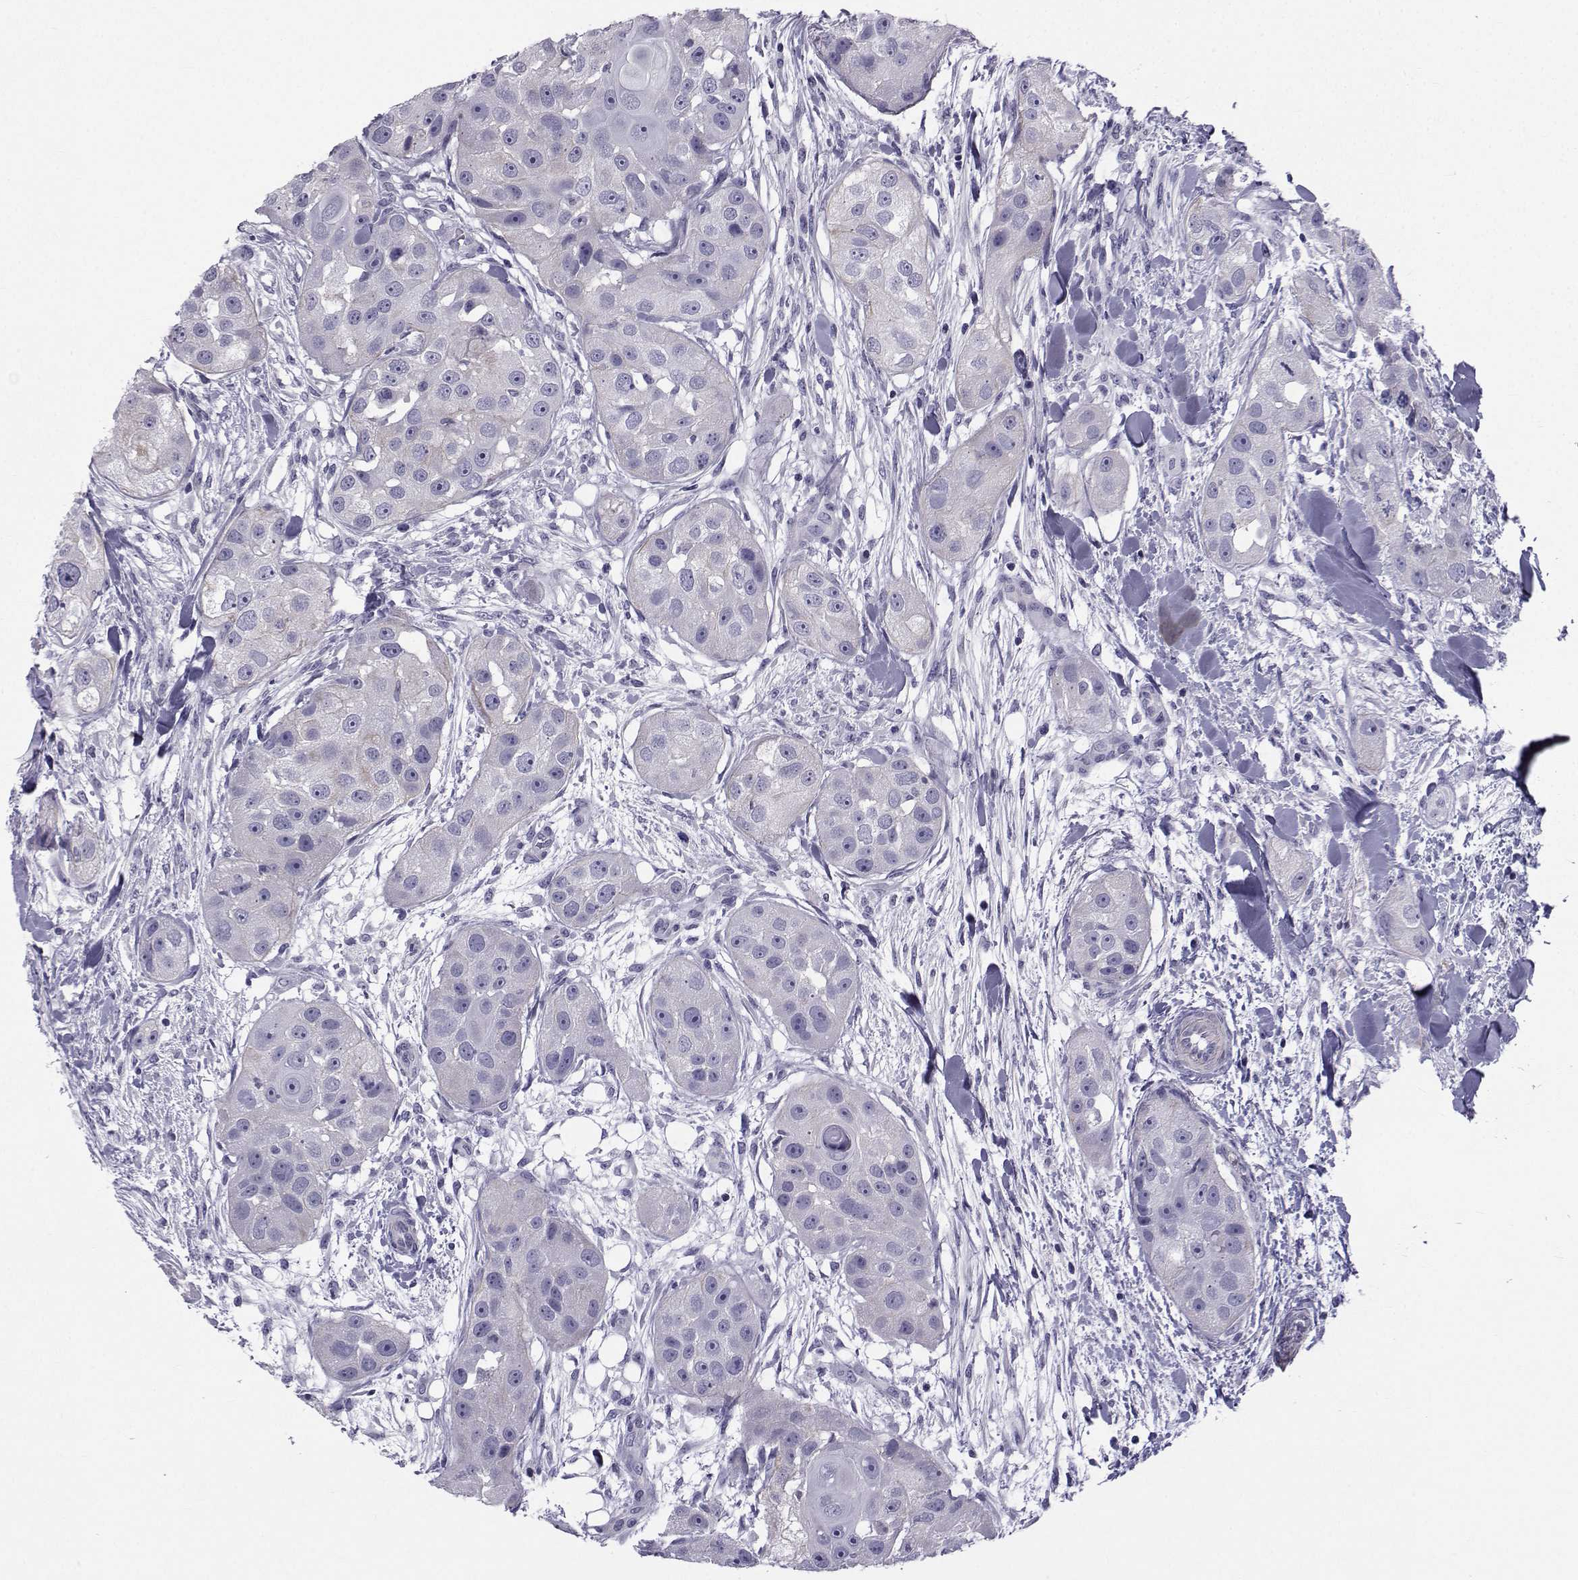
{"staining": {"intensity": "negative", "quantity": "none", "location": "none"}, "tissue": "head and neck cancer", "cell_type": "Tumor cells", "image_type": "cancer", "snomed": [{"axis": "morphology", "description": "Squamous cell carcinoma, NOS"}, {"axis": "topography", "description": "Head-Neck"}], "caption": "Immunohistochemistry (IHC) image of head and neck cancer (squamous cell carcinoma) stained for a protein (brown), which shows no staining in tumor cells.", "gene": "SPANXD", "patient": {"sex": "male", "age": 51}}